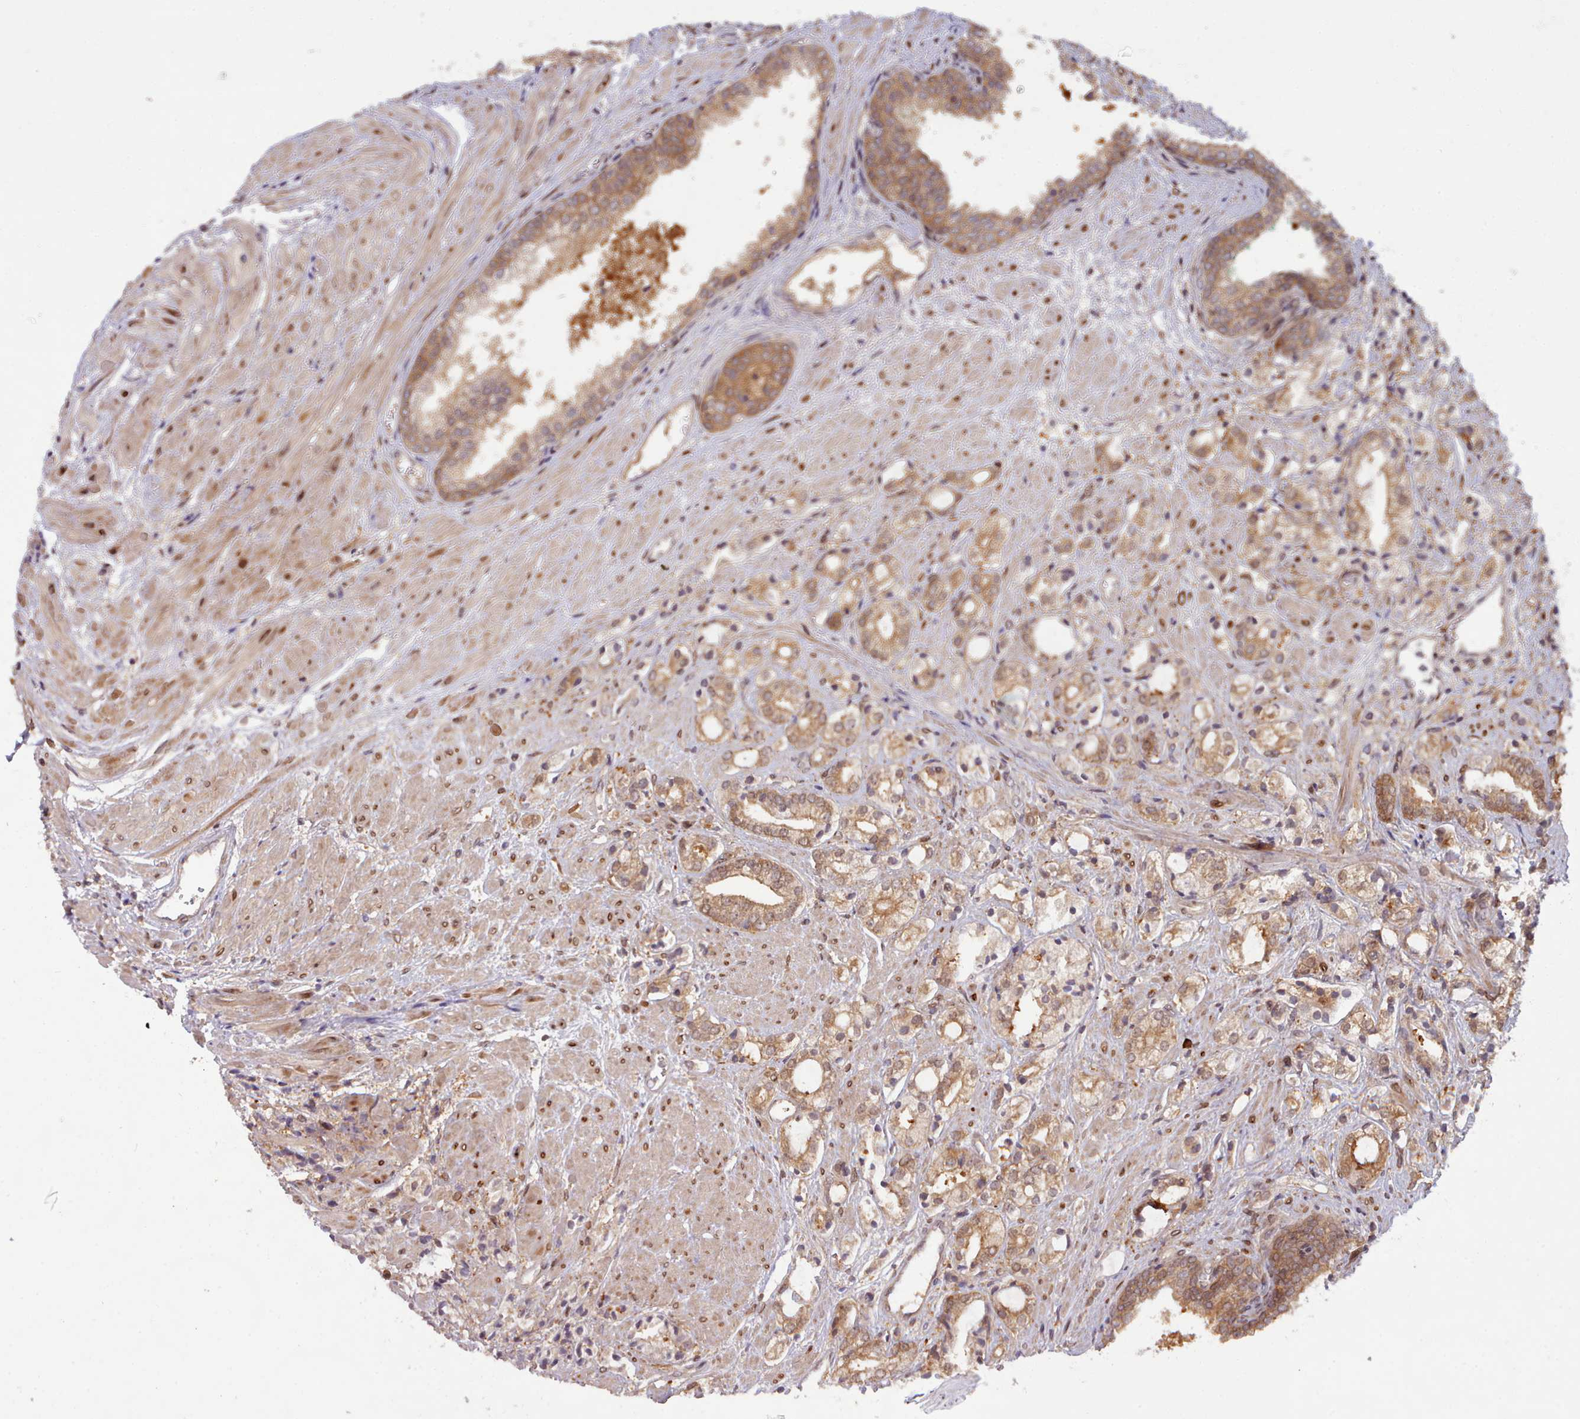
{"staining": {"intensity": "moderate", "quantity": ">75%", "location": "cytoplasmic/membranous"}, "tissue": "prostate cancer", "cell_type": "Tumor cells", "image_type": "cancer", "snomed": [{"axis": "morphology", "description": "Adenocarcinoma, High grade"}, {"axis": "topography", "description": "Prostate"}], "caption": "Immunohistochemistry (IHC) (DAB) staining of human high-grade adenocarcinoma (prostate) shows moderate cytoplasmic/membranous protein expression in about >75% of tumor cells. (Stains: DAB in brown, nuclei in blue, Microscopy: brightfield microscopy at high magnification).", "gene": "UBE2G1", "patient": {"sex": "male", "age": 50}}